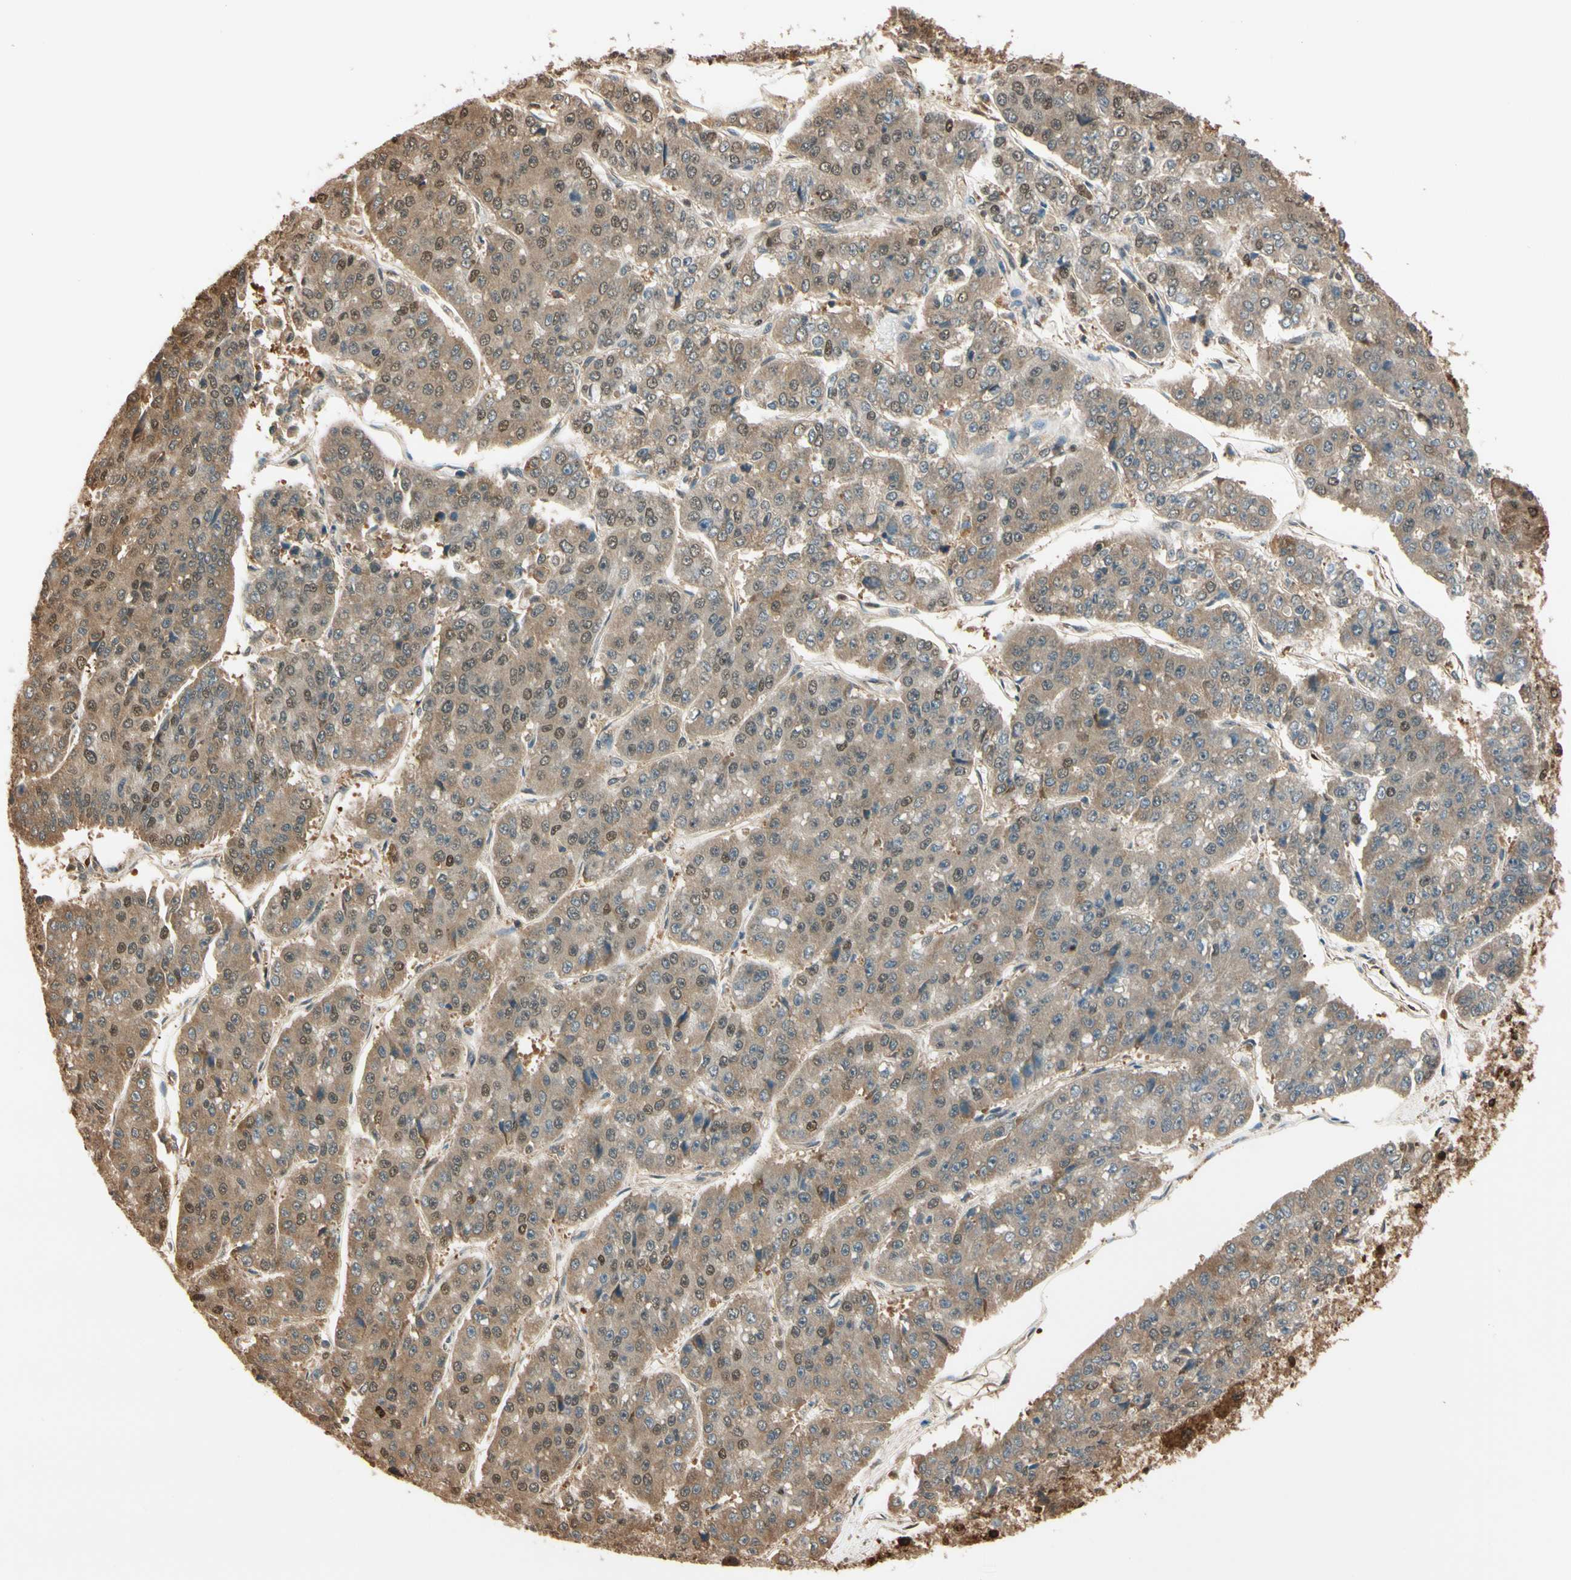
{"staining": {"intensity": "weak", "quantity": ">75%", "location": "cytoplasmic/membranous,nuclear"}, "tissue": "pancreatic cancer", "cell_type": "Tumor cells", "image_type": "cancer", "snomed": [{"axis": "morphology", "description": "Adenocarcinoma, NOS"}, {"axis": "topography", "description": "Pancreas"}], "caption": "Protein staining by immunohistochemistry (IHC) shows weak cytoplasmic/membranous and nuclear staining in approximately >75% of tumor cells in pancreatic cancer. (Stains: DAB (3,3'-diaminobenzidine) in brown, nuclei in blue, Microscopy: brightfield microscopy at high magnification).", "gene": "PNCK", "patient": {"sex": "male", "age": 50}}